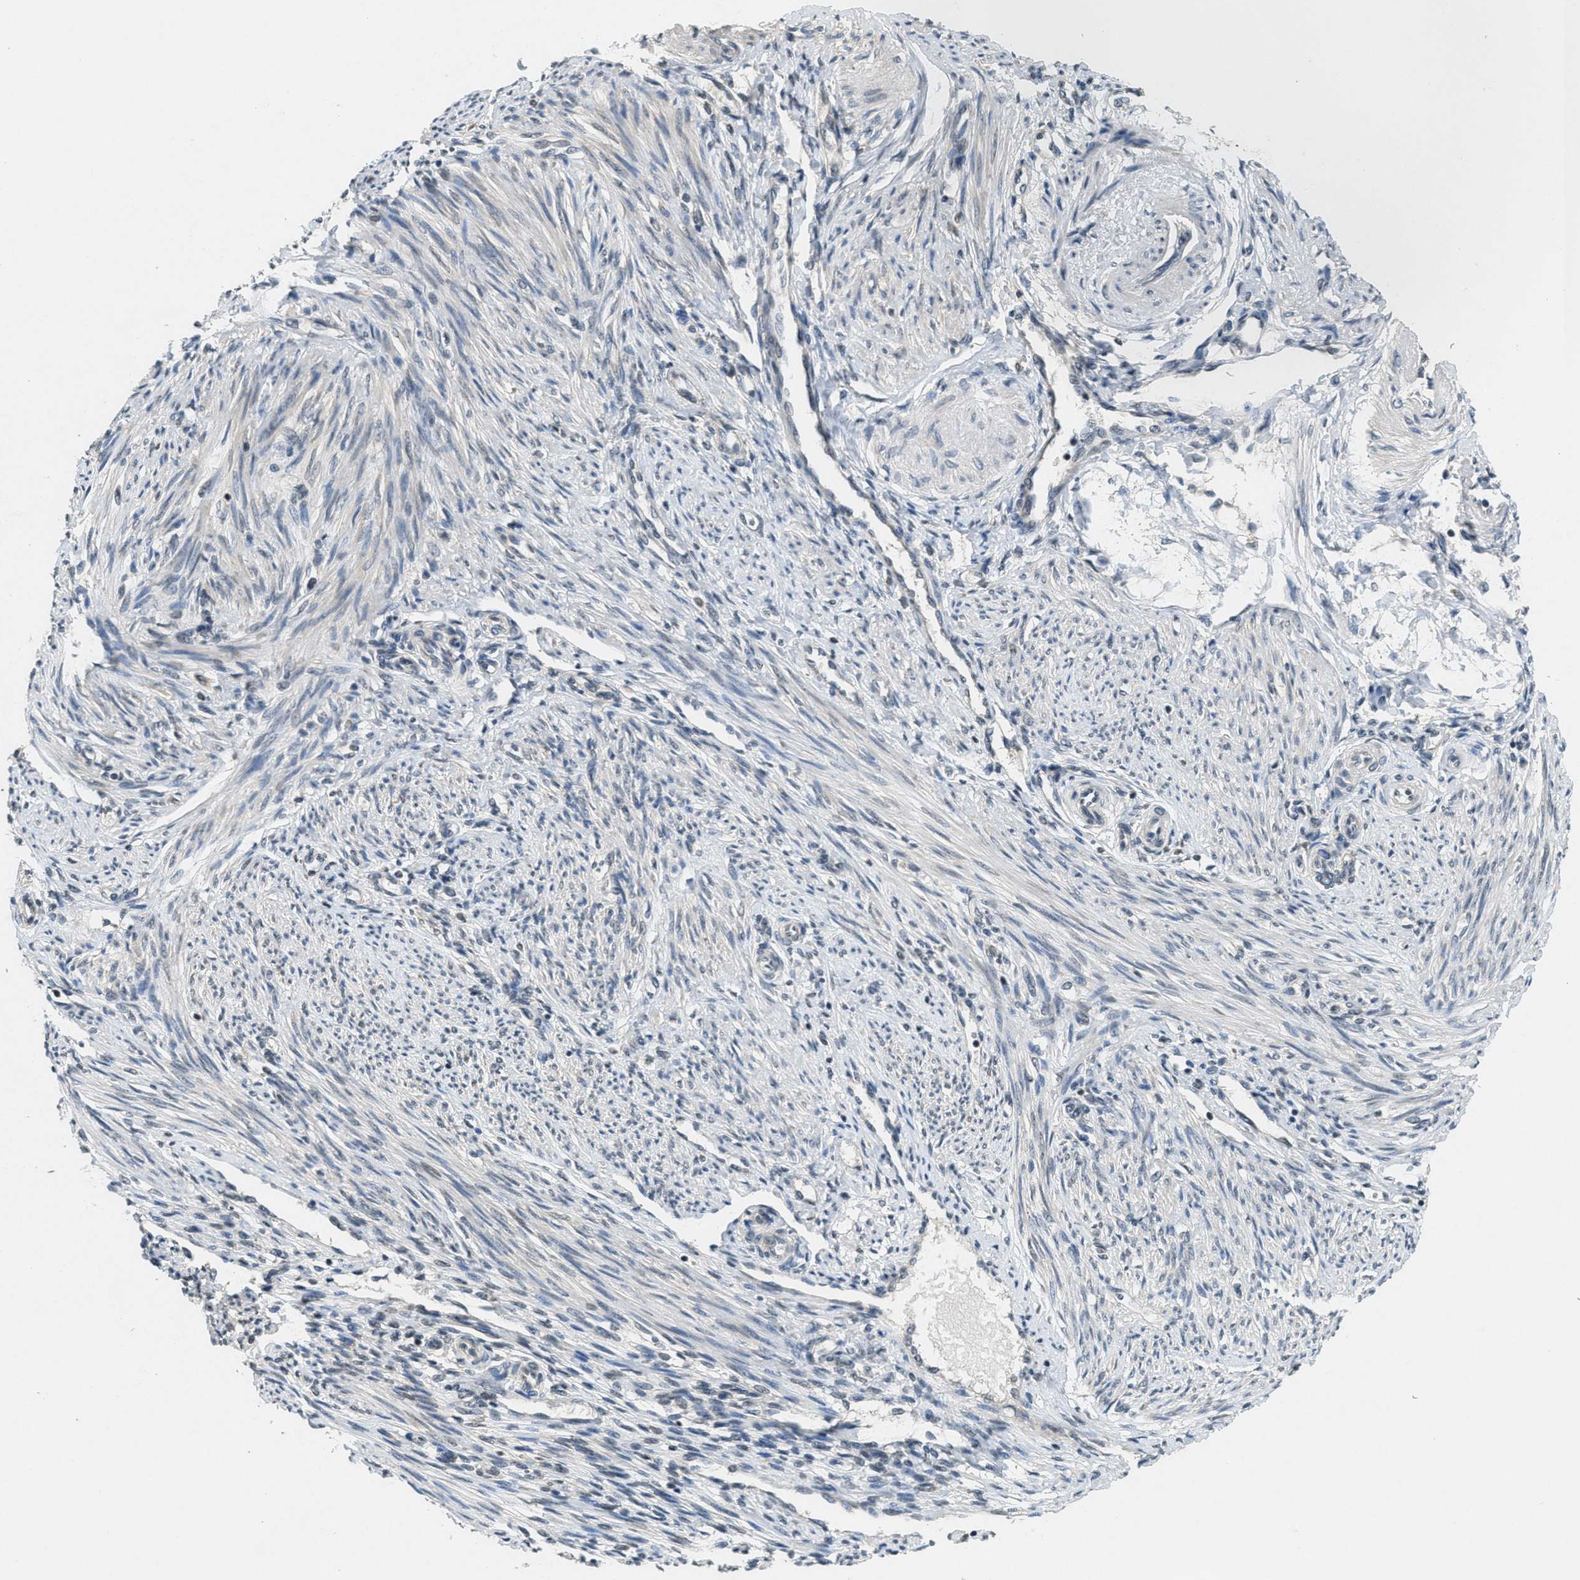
{"staining": {"intensity": "negative", "quantity": "none", "location": "none"}, "tissue": "endometrium", "cell_type": "Cells in endometrial stroma", "image_type": "normal", "snomed": [{"axis": "morphology", "description": "Normal tissue, NOS"}, {"axis": "topography", "description": "Endometrium"}], "caption": "Immunohistochemistry micrograph of benign endometrium: human endometrium stained with DAB (3,3'-diaminobenzidine) displays no significant protein staining in cells in endometrial stroma. Nuclei are stained in blue.", "gene": "DNAJB1", "patient": {"sex": "female", "age": 42}}